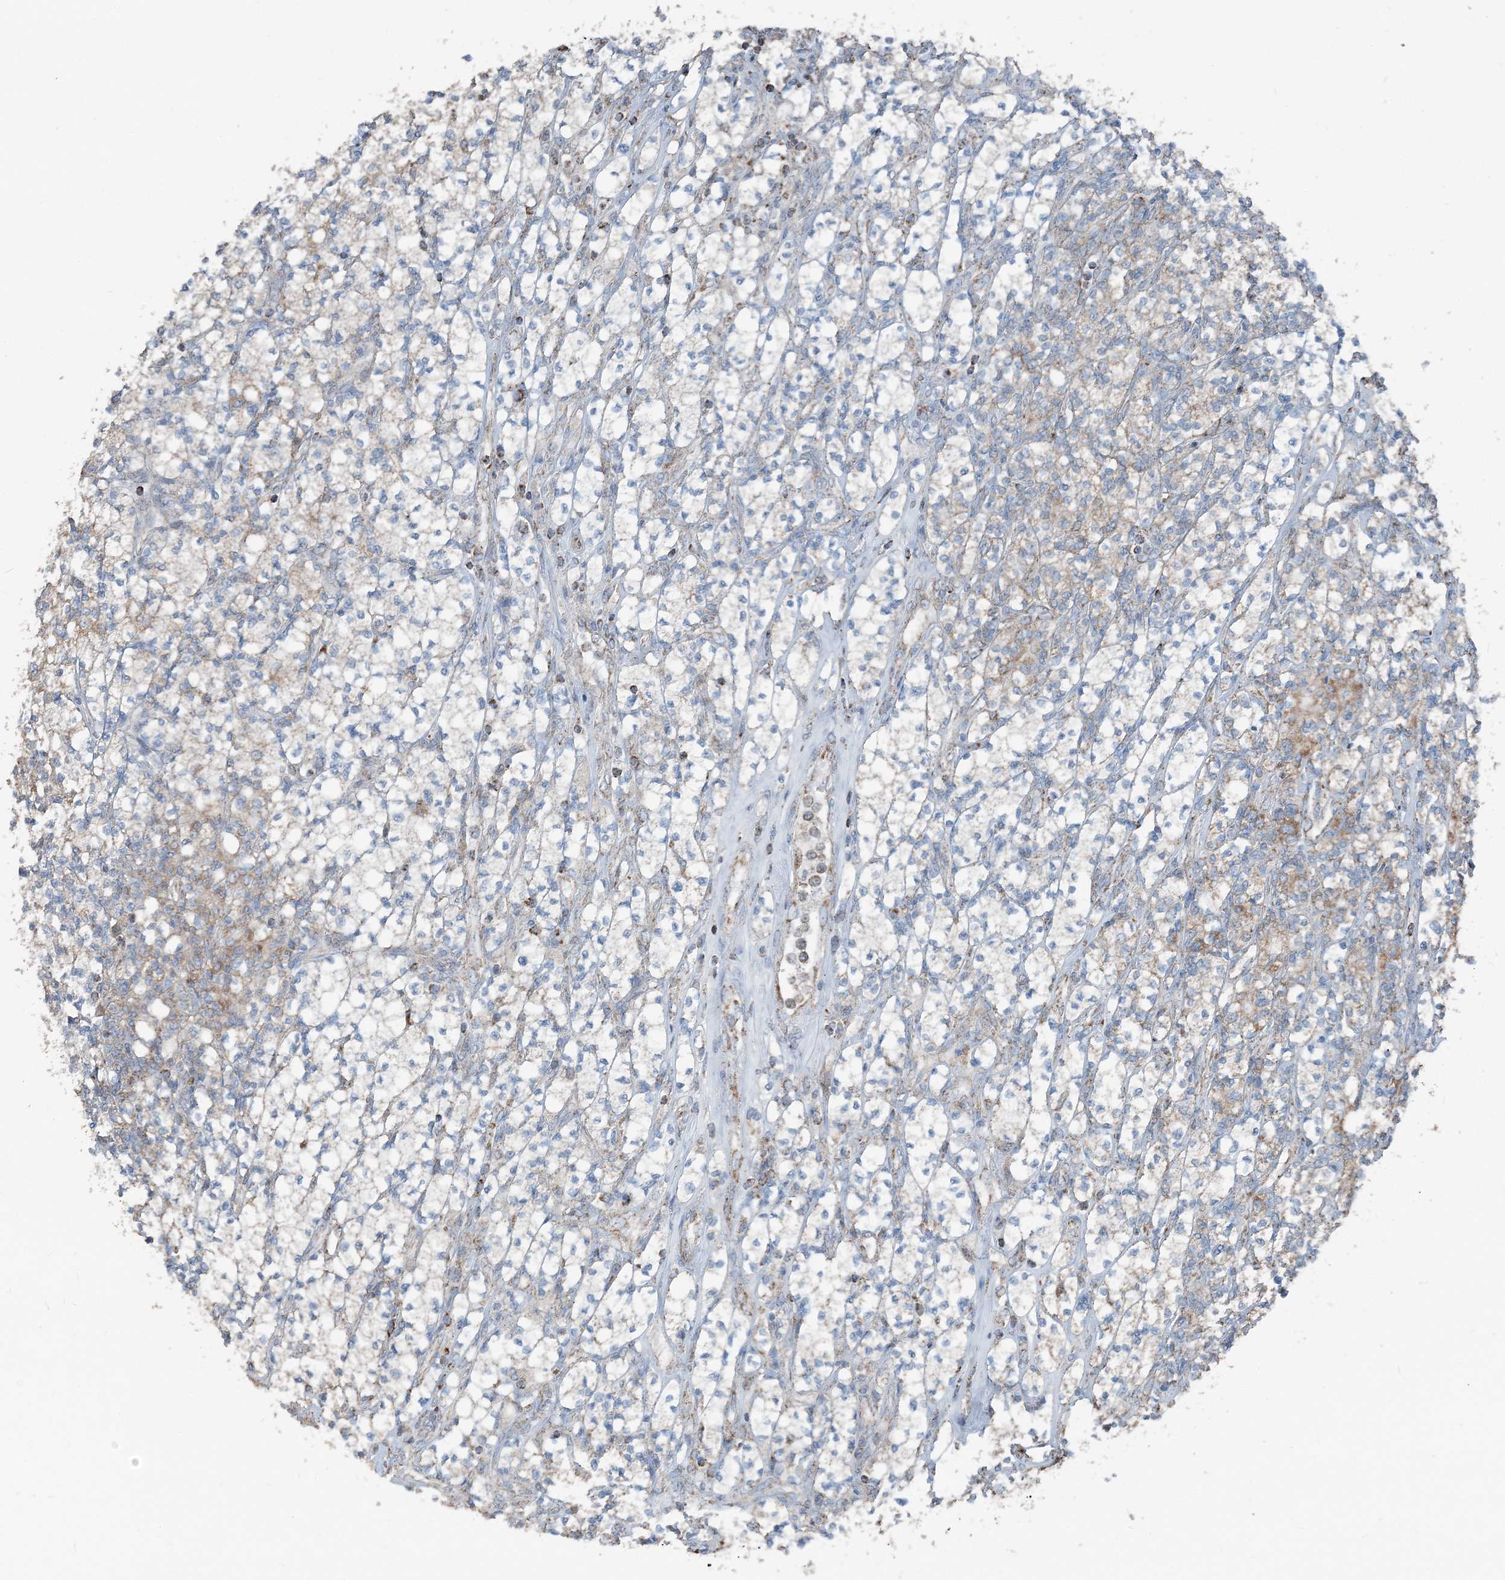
{"staining": {"intensity": "weak", "quantity": "25%-75%", "location": "cytoplasmic/membranous"}, "tissue": "renal cancer", "cell_type": "Tumor cells", "image_type": "cancer", "snomed": [{"axis": "morphology", "description": "Adenocarcinoma, NOS"}, {"axis": "topography", "description": "Kidney"}], "caption": "Tumor cells demonstrate low levels of weak cytoplasmic/membranous staining in approximately 25%-75% of cells in renal cancer. Immunohistochemistry (ihc) stains the protein in brown and the nuclei are stained blue.", "gene": "SUCLG1", "patient": {"sex": "male", "age": 77}}